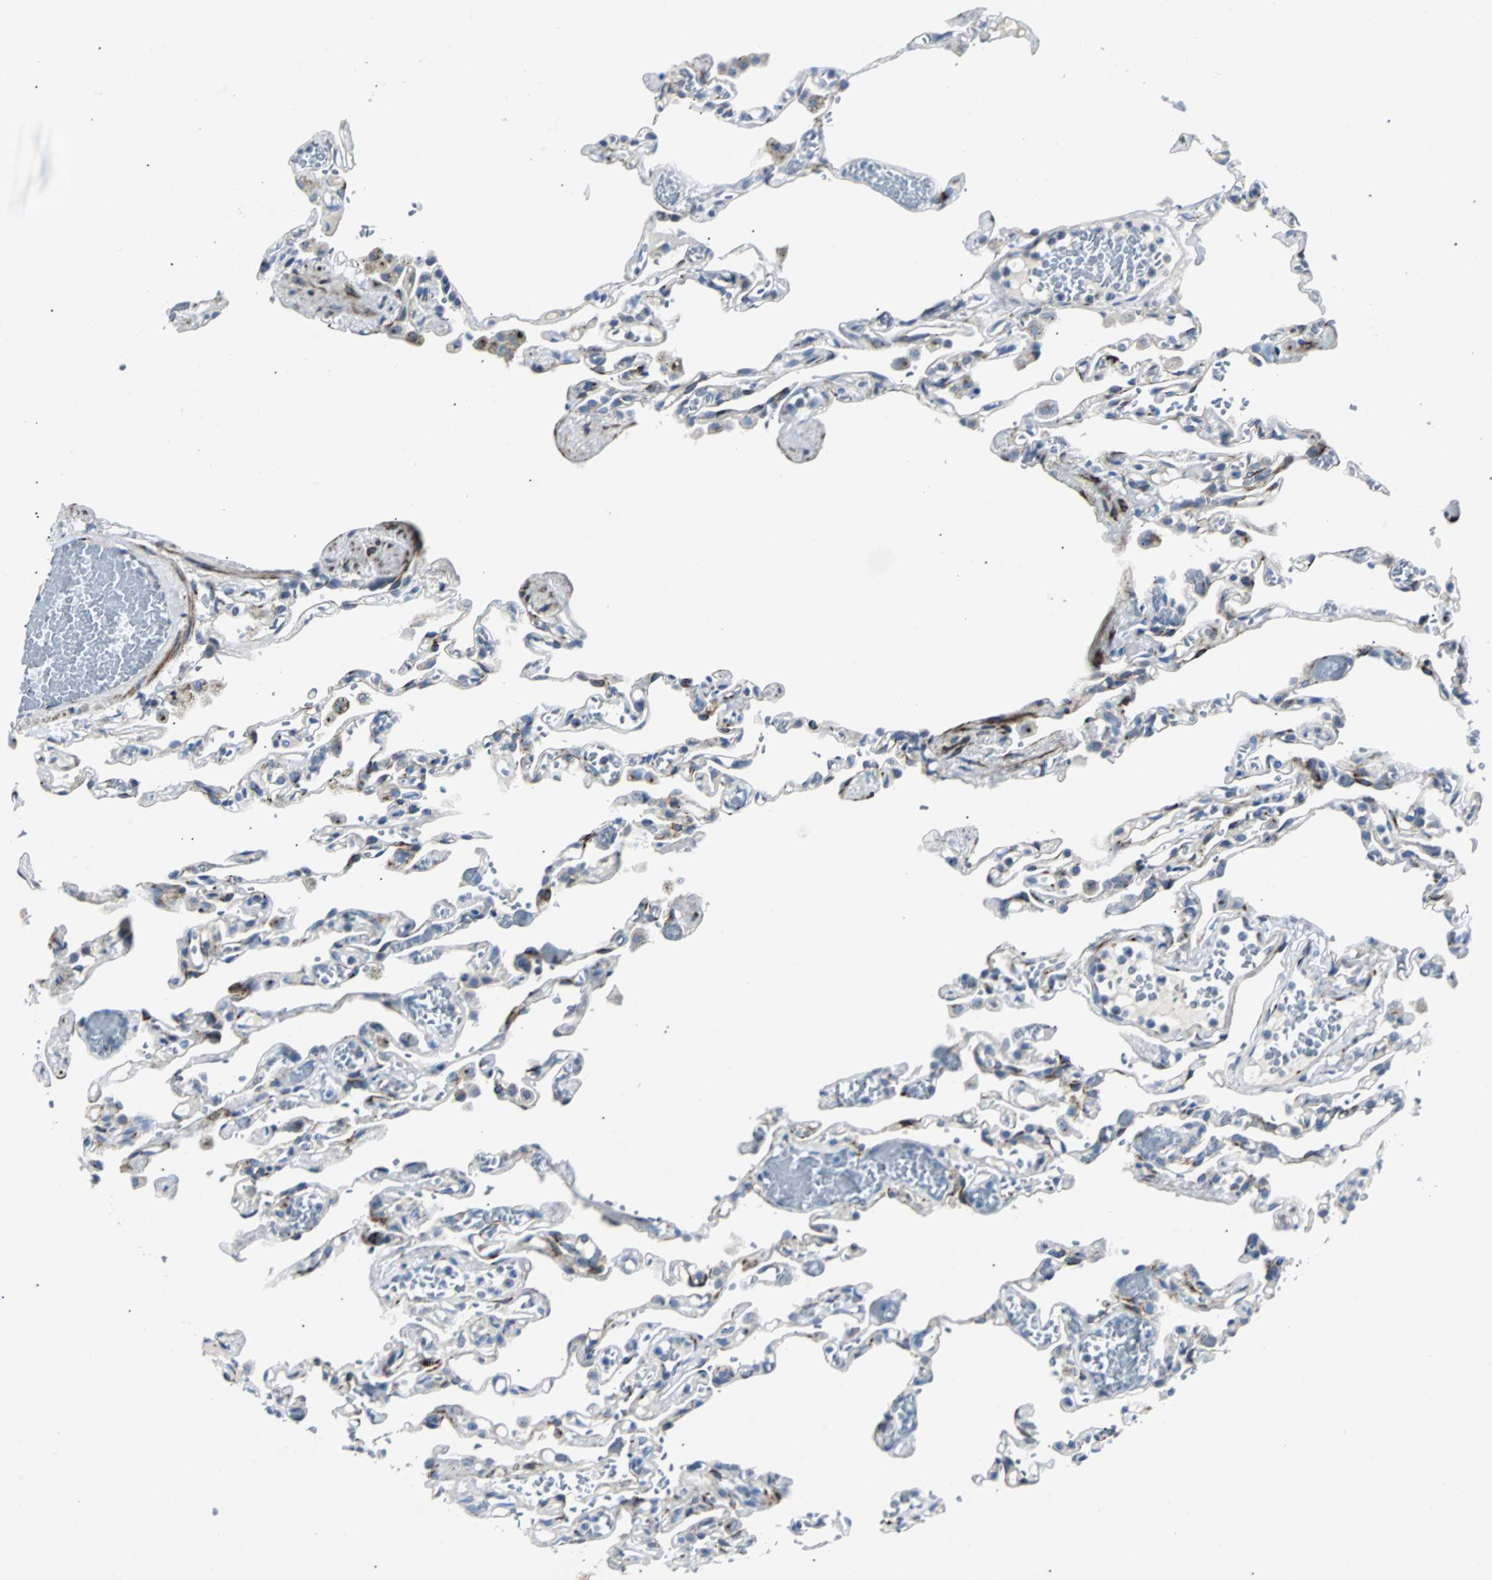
{"staining": {"intensity": "negative", "quantity": "none", "location": "none"}, "tissue": "lung", "cell_type": "Alveolar cells", "image_type": "normal", "snomed": [{"axis": "morphology", "description": "Normal tissue, NOS"}, {"axis": "topography", "description": "Lung"}], "caption": "A histopathology image of lung stained for a protein demonstrates no brown staining in alveolar cells.", "gene": "BBC3", "patient": {"sex": "male", "age": 21}}